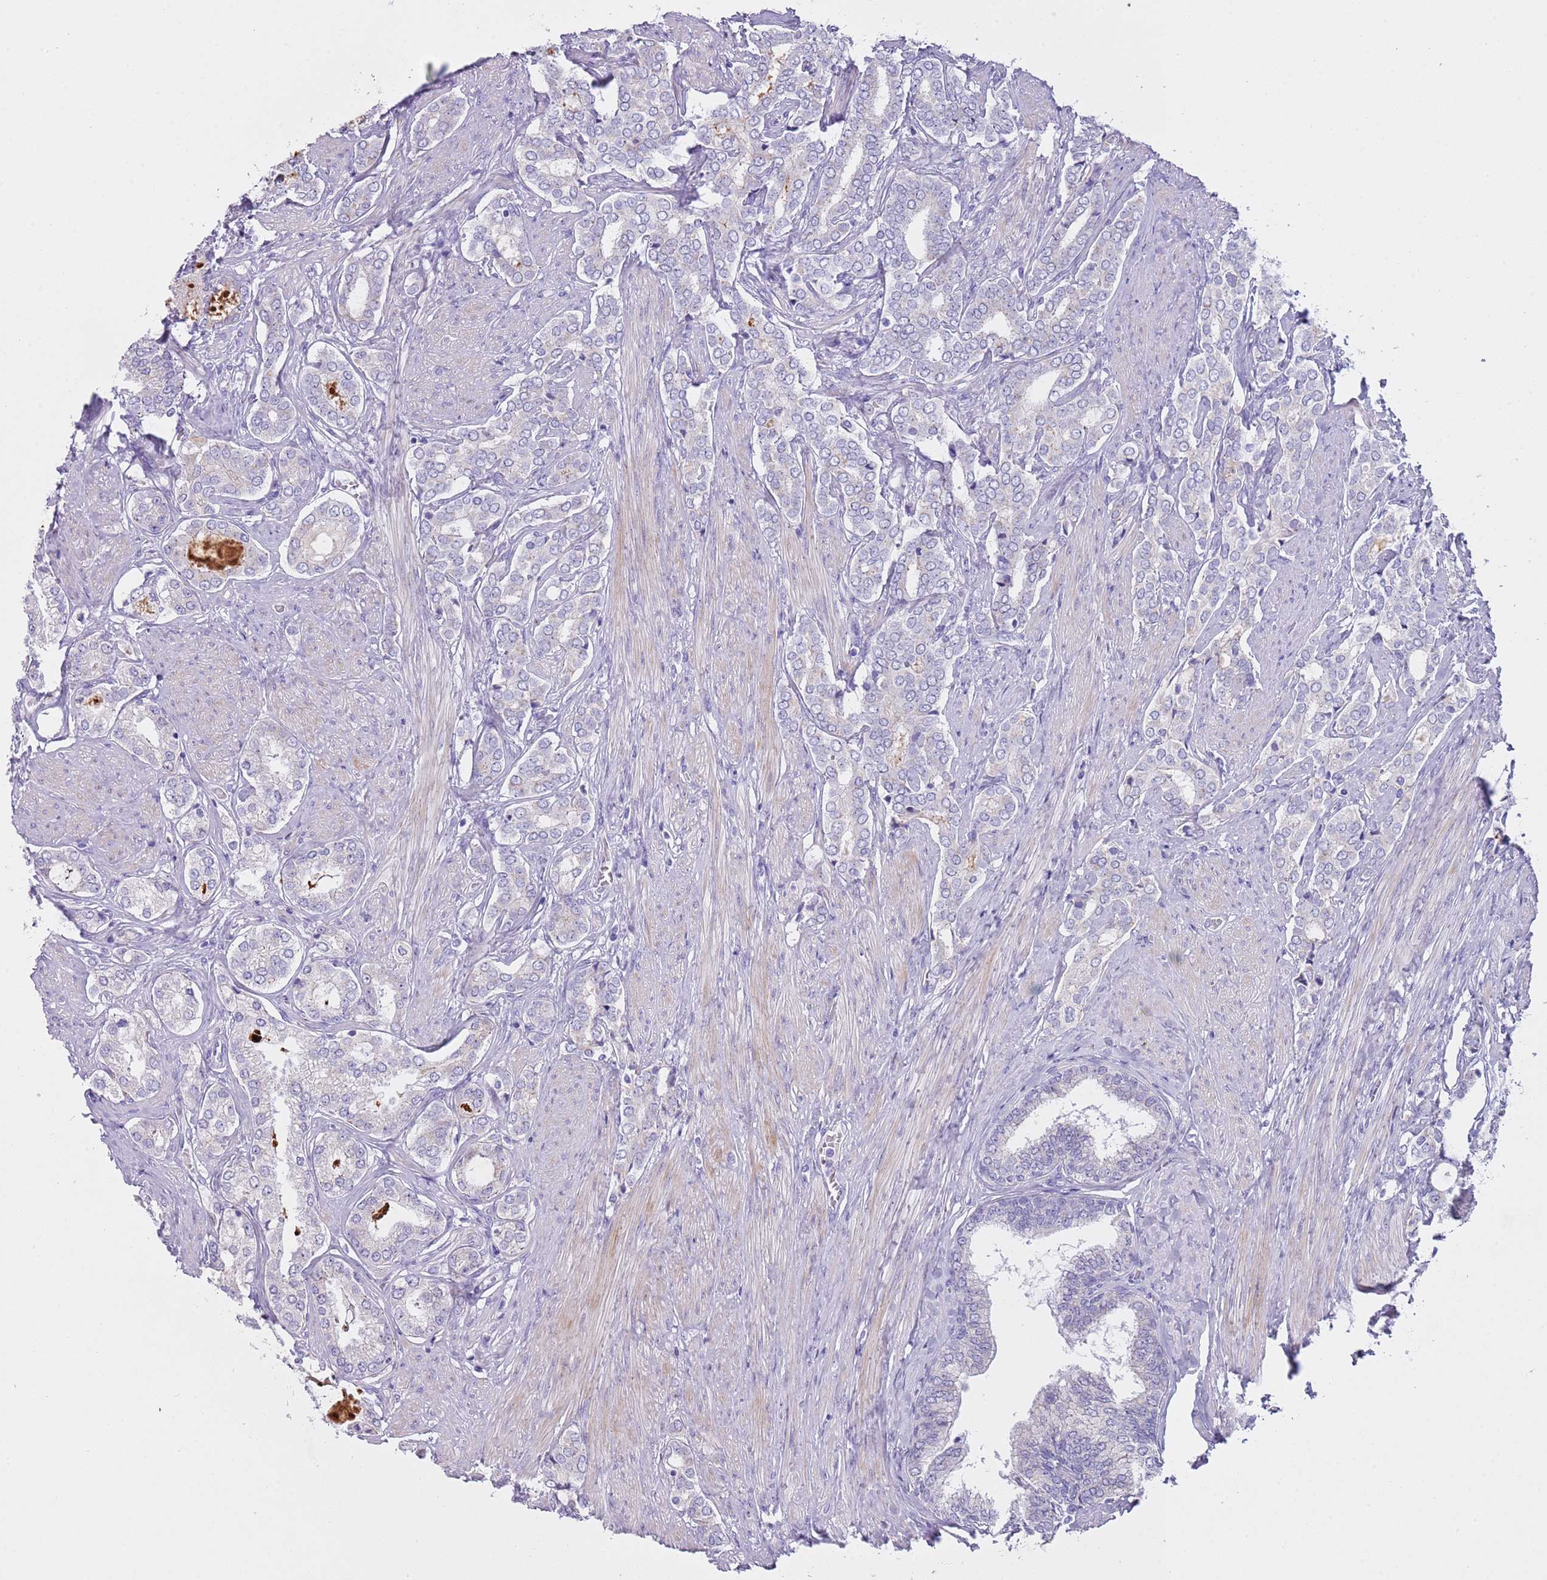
{"staining": {"intensity": "negative", "quantity": "none", "location": "none"}, "tissue": "prostate cancer", "cell_type": "Tumor cells", "image_type": "cancer", "snomed": [{"axis": "morphology", "description": "Adenocarcinoma, High grade"}, {"axis": "topography", "description": "Prostate"}], "caption": "A photomicrograph of human high-grade adenocarcinoma (prostate) is negative for staining in tumor cells.", "gene": "NBPF6", "patient": {"sex": "male", "age": 71}}